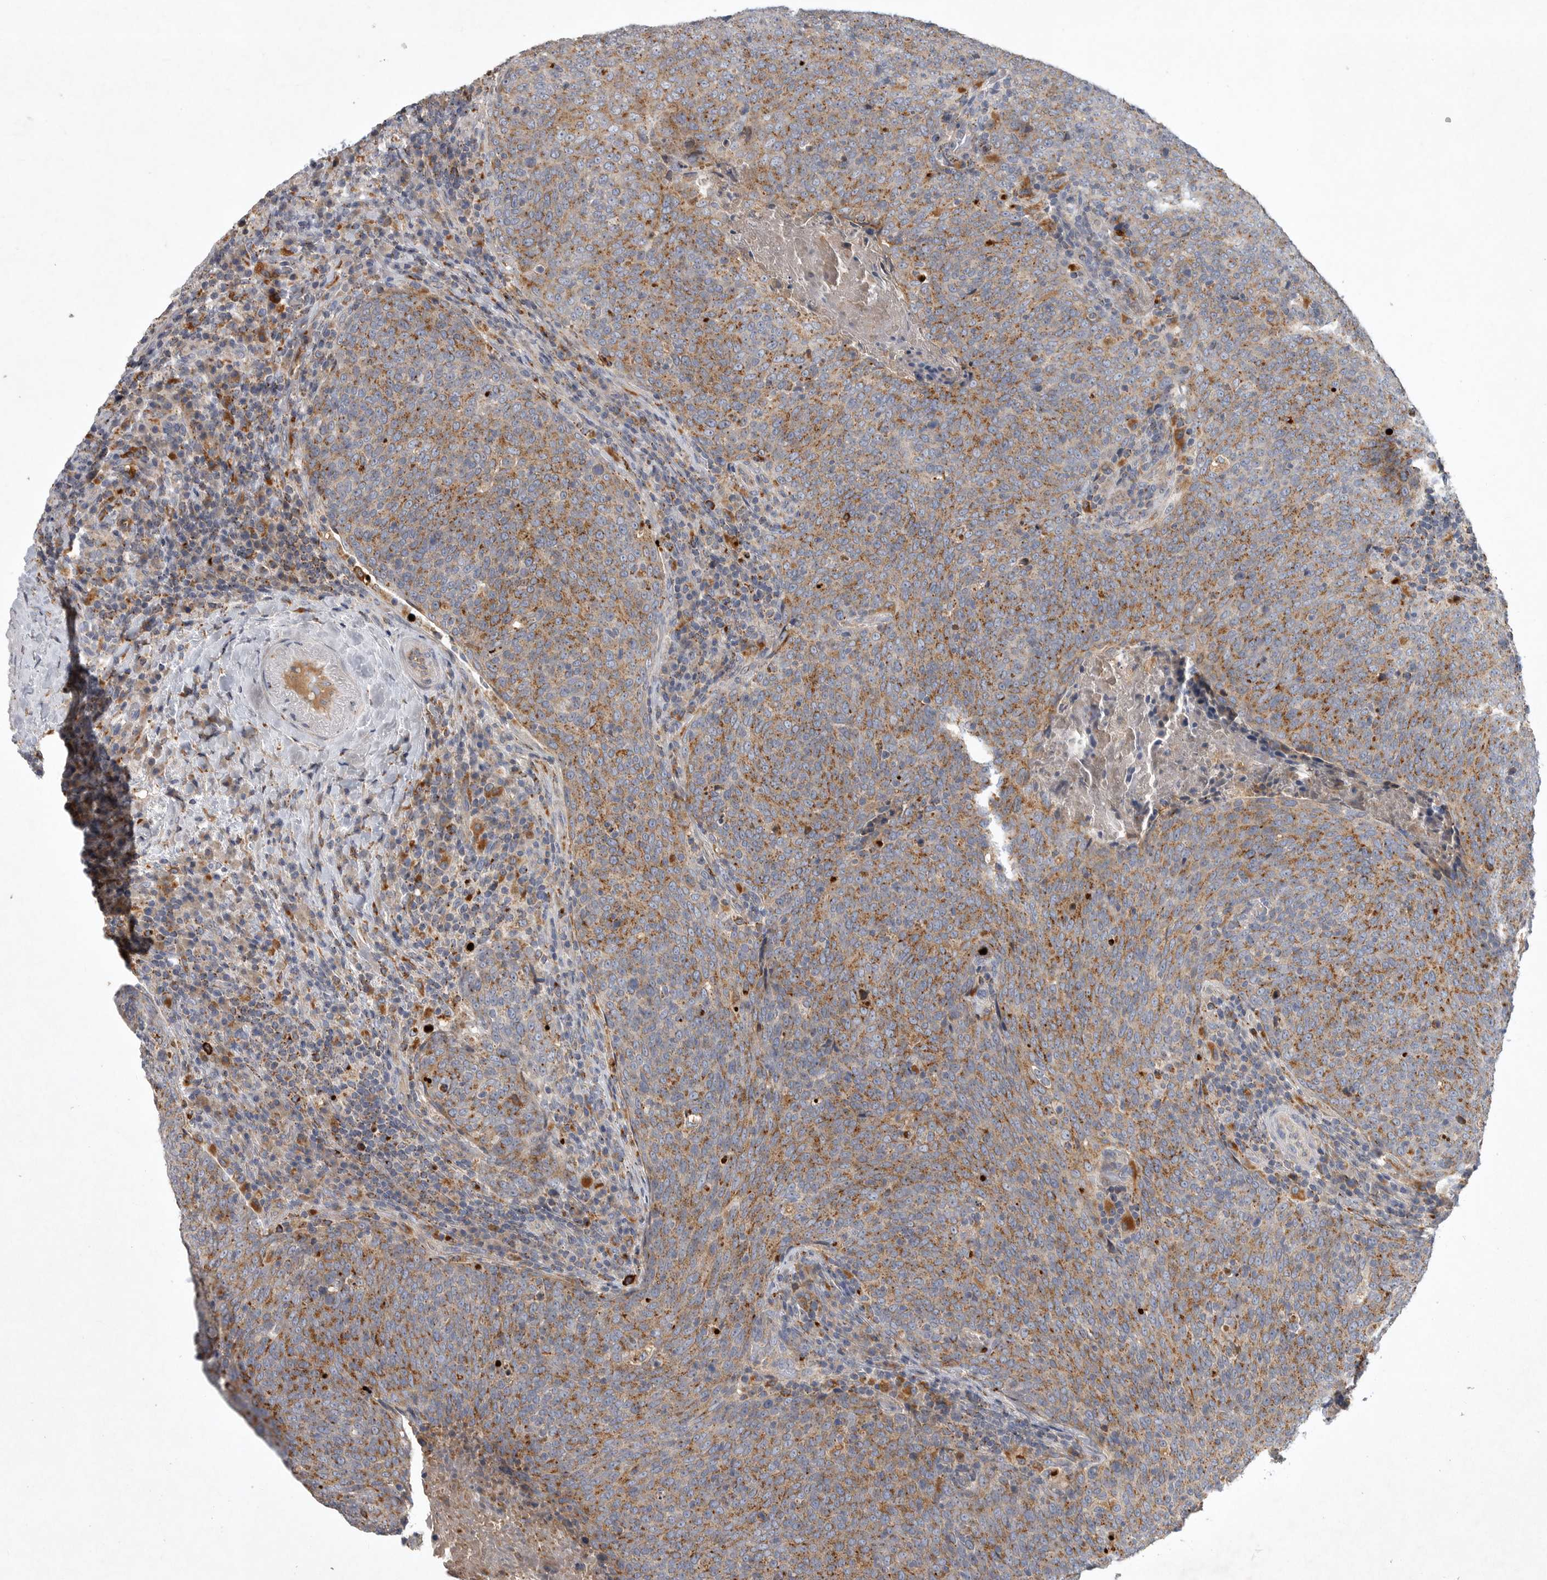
{"staining": {"intensity": "moderate", "quantity": ">75%", "location": "cytoplasmic/membranous"}, "tissue": "head and neck cancer", "cell_type": "Tumor cells", "image_type": "cancer", "snomed": [{"axis": "morphology", "description": "Squamous cell carcinoma, NOS"}, {"axis": "morphology", "description": "Squamous cell carcinoma, metastatic, NOS"}, {"axis": "topography", "description": "Lymph node"}, {"axis": "topography", "description": "Head-Neck"}], "caption": "This photomicrograph demonstrates head and neck cancer (metastatic squamous cell carcinoma) stained with IHC to label a protein in brown. The cytoplasmic/membranous of tumor cells show moderate positivity for the protein. Nuclei are counter-stained blue.", "gene": "LAMTOR3", "patient": {"sex": "male", "age": 62}}